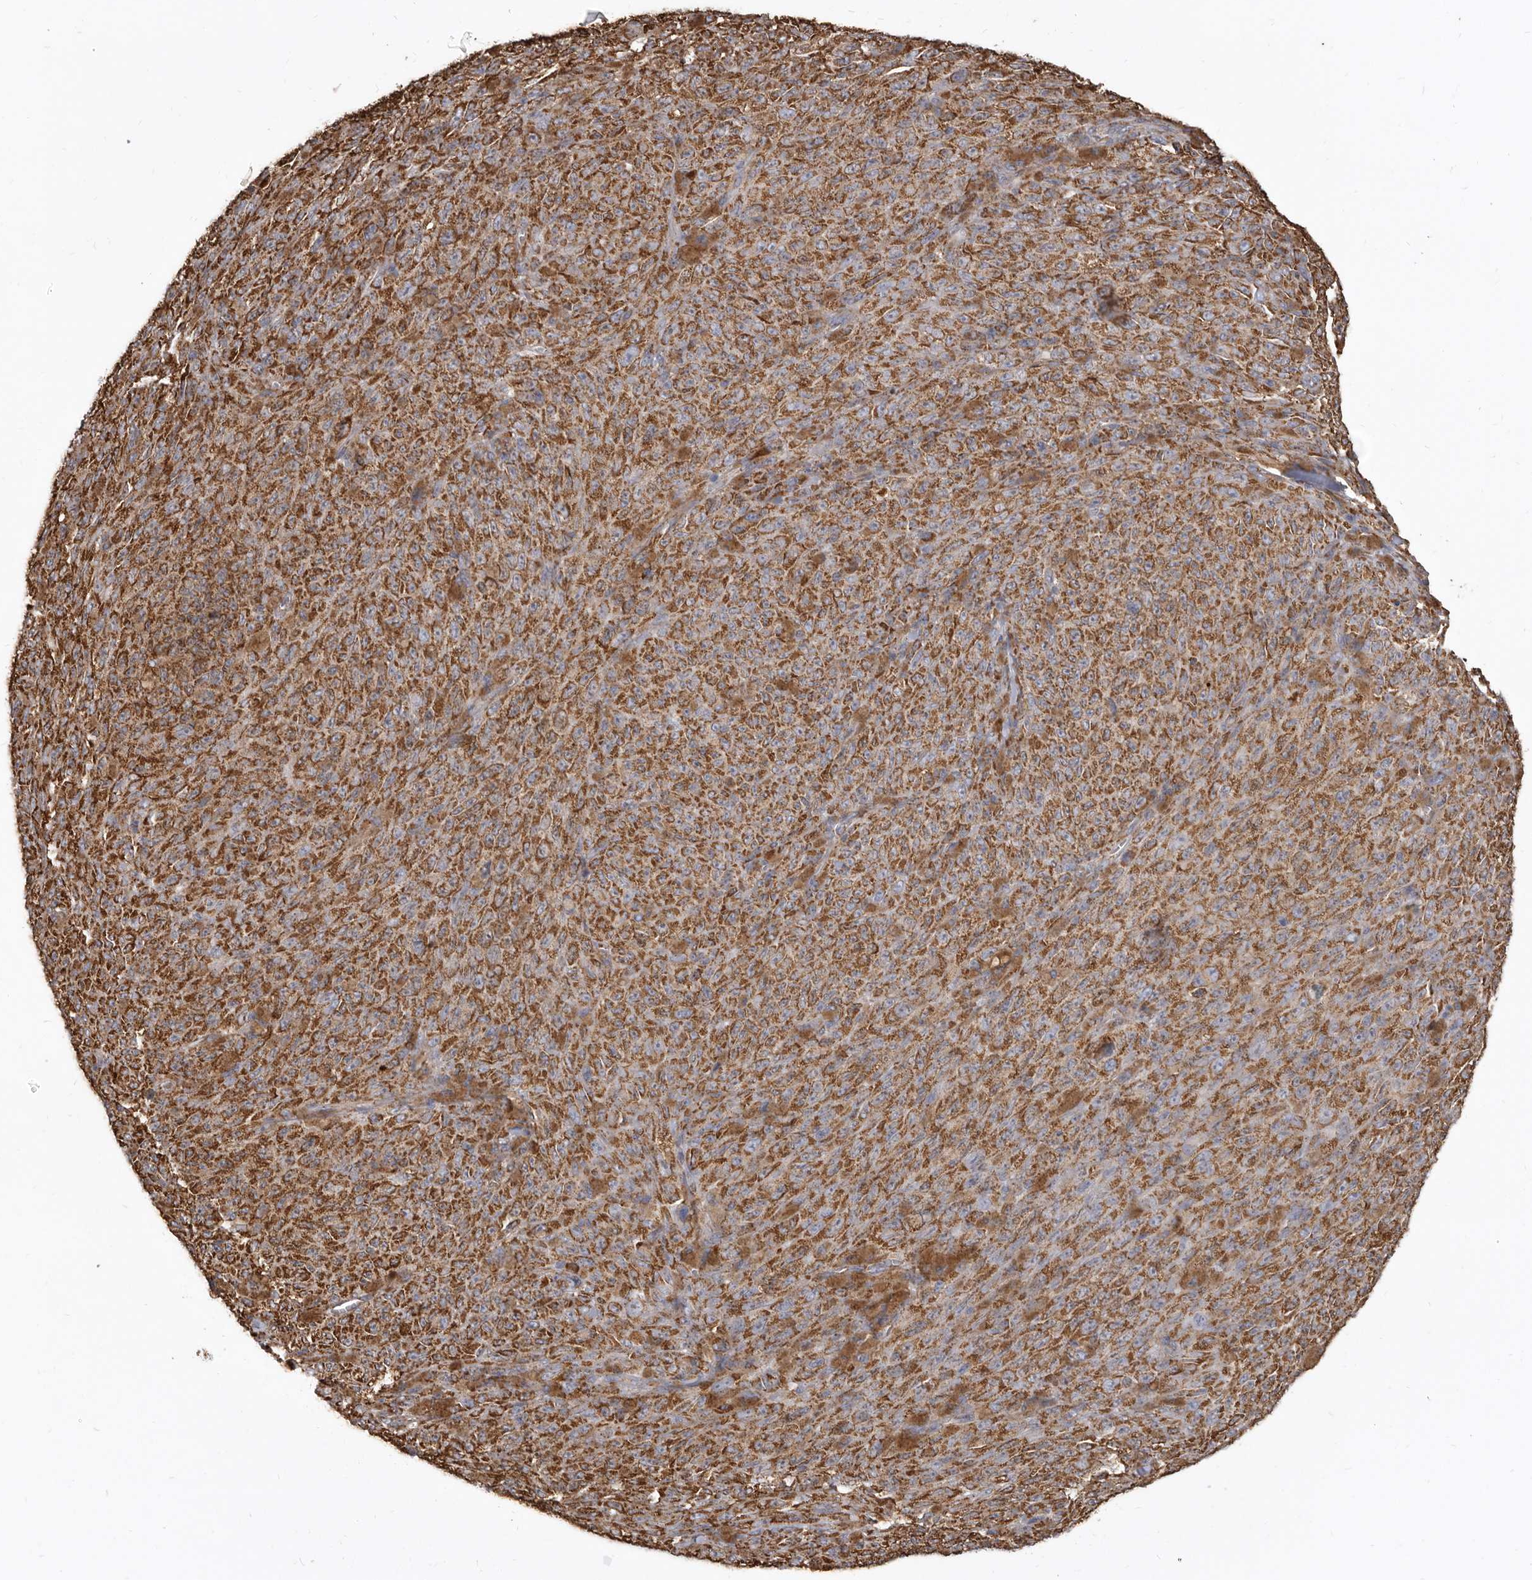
{"staining": {"intensity": "strong", "quantity": ">75%", "location": "cytoplasmic/membranous"}, "tissue": "melanoma", "cell_type": "Tumor cells", "image_type": "cancer", "snomed": [{"axis": "morphology", "description": "Malignant melanoma, NOS"}, {"axis": "topography", "description": "Skin"}], "caption": "About >75% of tumor cells in human malignant melanoma show strong cytoplasmic/membranous protein expression as visualized by brown immunohistochemical staining.", "gene": "CDK5RAP3", "patient": {"sex": "female", "age": 82}}